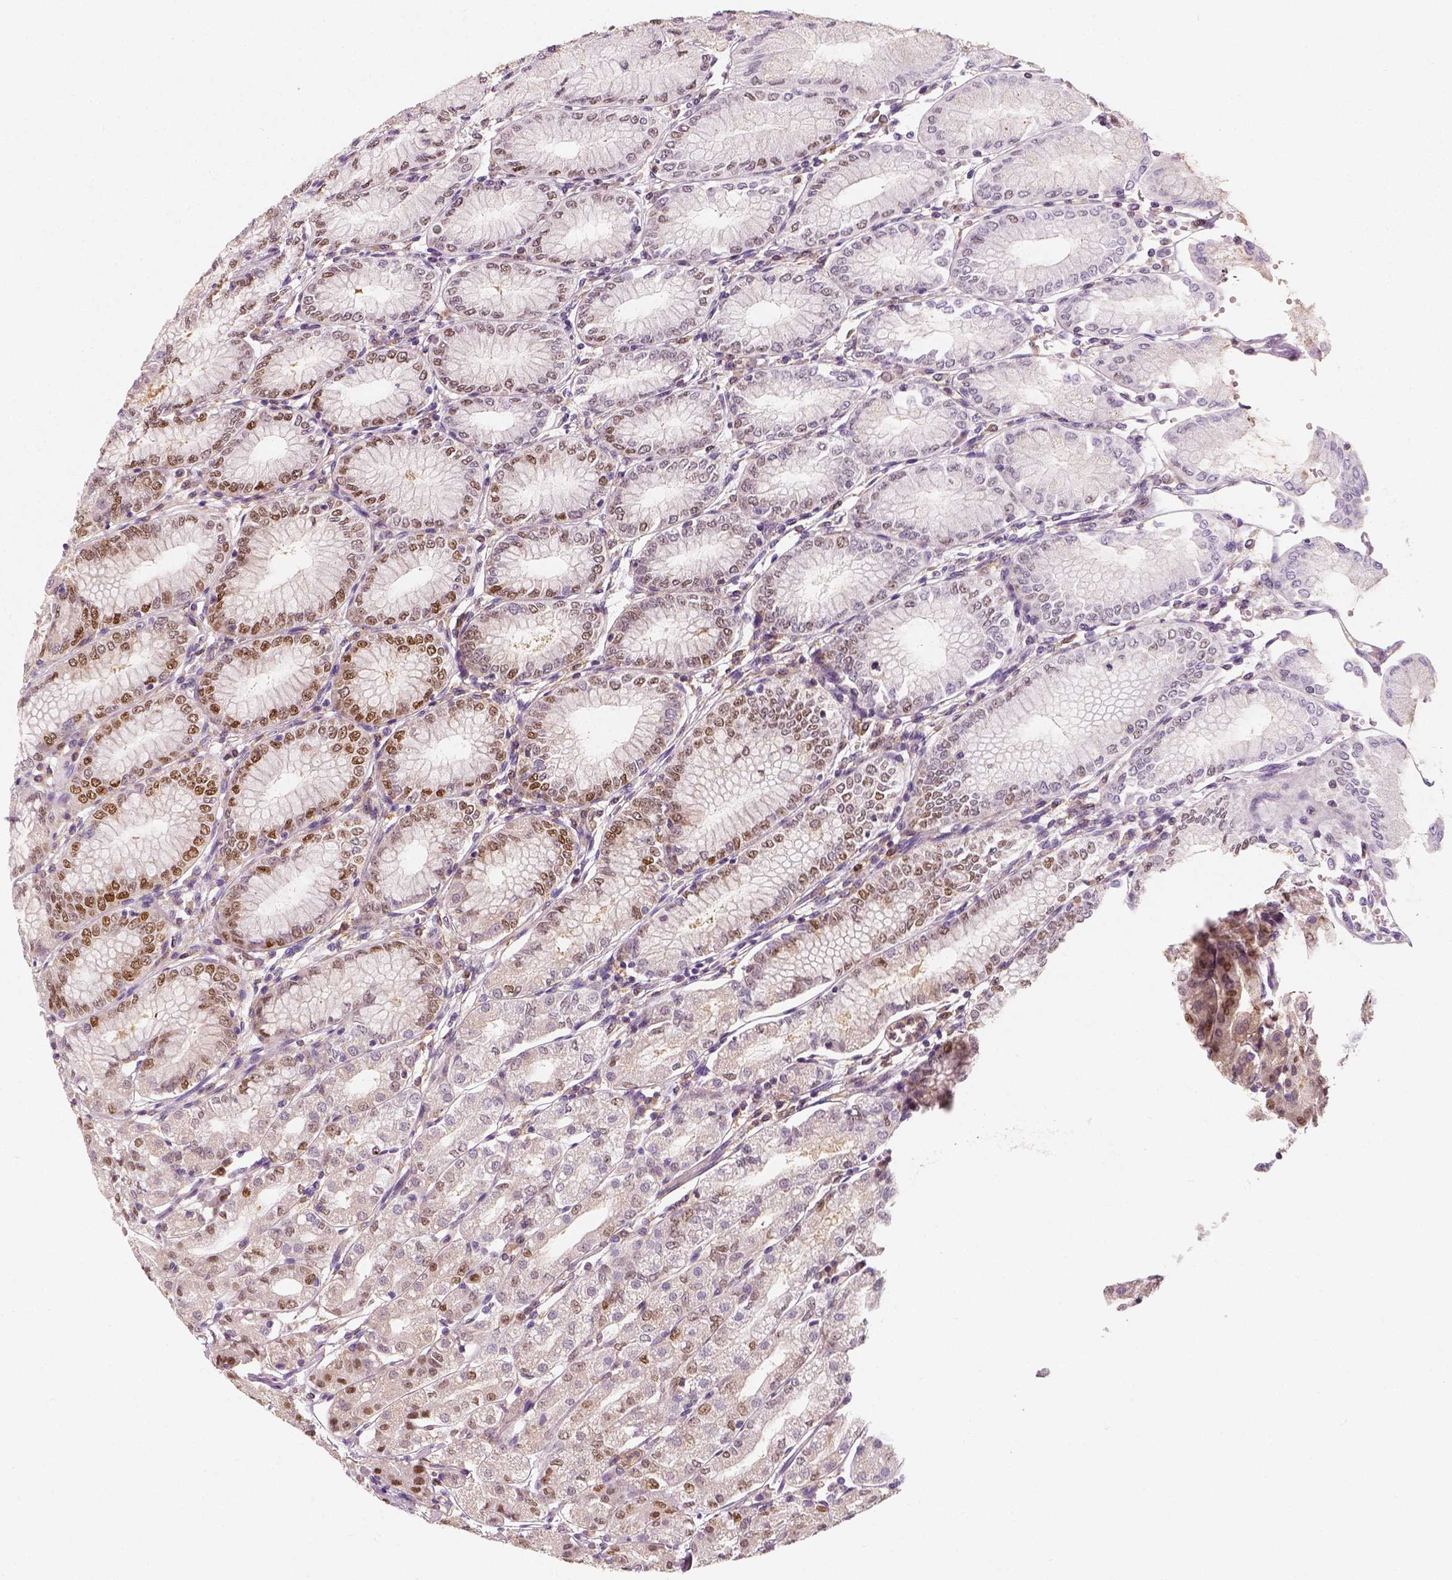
{"staining": {"intensity": "moderate", "quantity": ">75%", "location": "nuclear"}, "tissue": "stomach", "cell_type": "Glandular cells", "image_type": "normal", "snomed": [{"axis": "morphology", "description": "Normal tissue, NOS"}, {"axis": "topography", "description": "Skeletal muscle"}, {"axis": "topography", "description": "Stomach"}], "caption": "Immunohistochemical staining of unremarkable human stomach exhibits medium levels of moderate nuclear expression in about >75% of glandular cells.", "gene": "SQSTM1", "patient": {"sex": "female", "age": 57}}